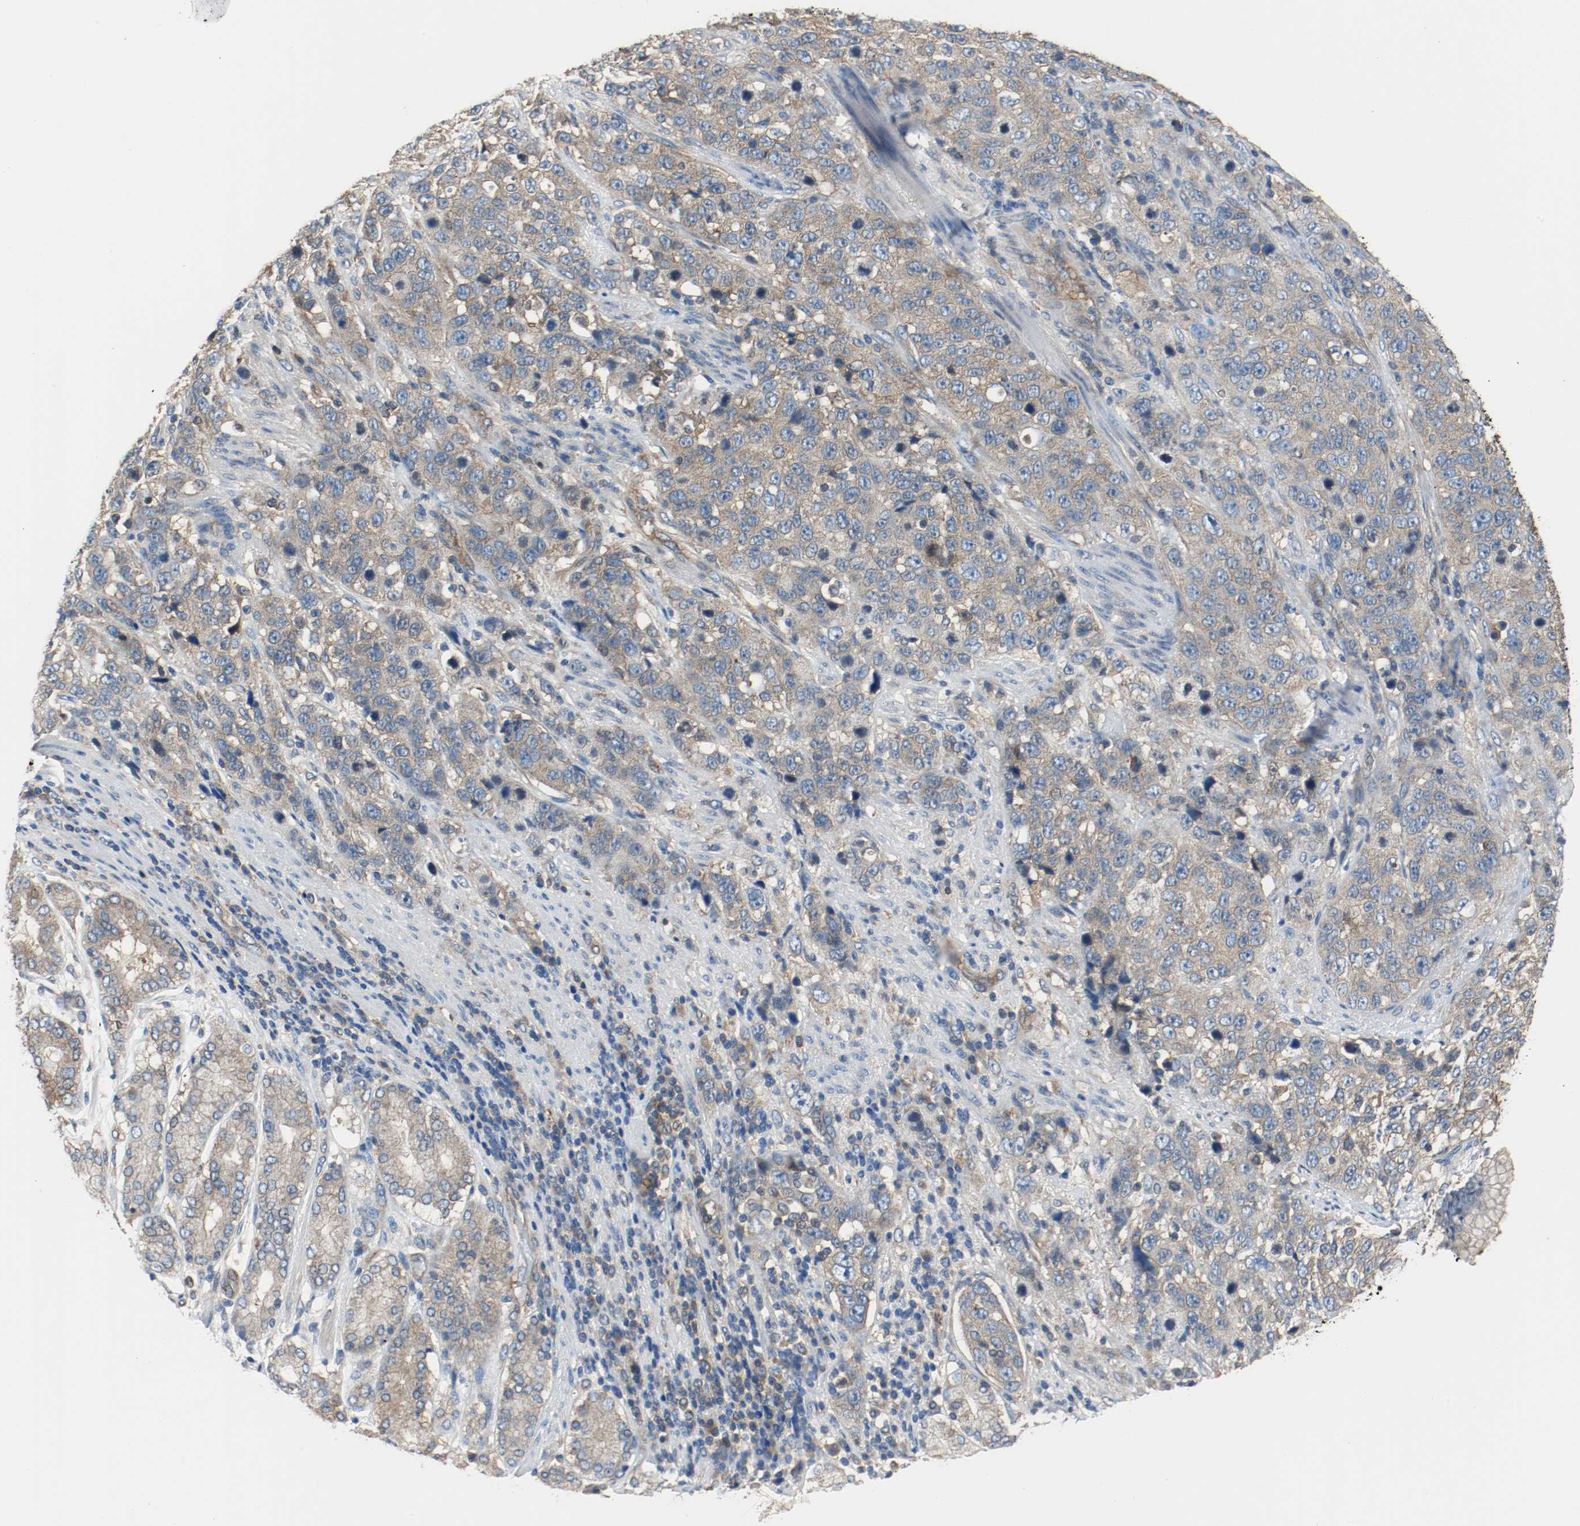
{"staining": {"intensity": "weak", "quantity": ">75%", "location": "cytoplasmic/membranous"}, "tissue": "stomach cancer", "cell_type": "Tumor cells", "image_type": "cancer", "snomed": [{"axis": "morphology", "description": "Normal tissue, NOS"}, {"axis": "morphology", "description": "Adenocarcinoma, NOS"}, {"axis": "topography", "description": "Stomach"}], "caption": "Stomach adenocarcinoma stained with a brown dye reveals weak cytoplasmic/membranous positive positivity in about >75% of tumor cells.", "gene": "TUBA3D", "patient": {"sex": "male", "age": 48}}